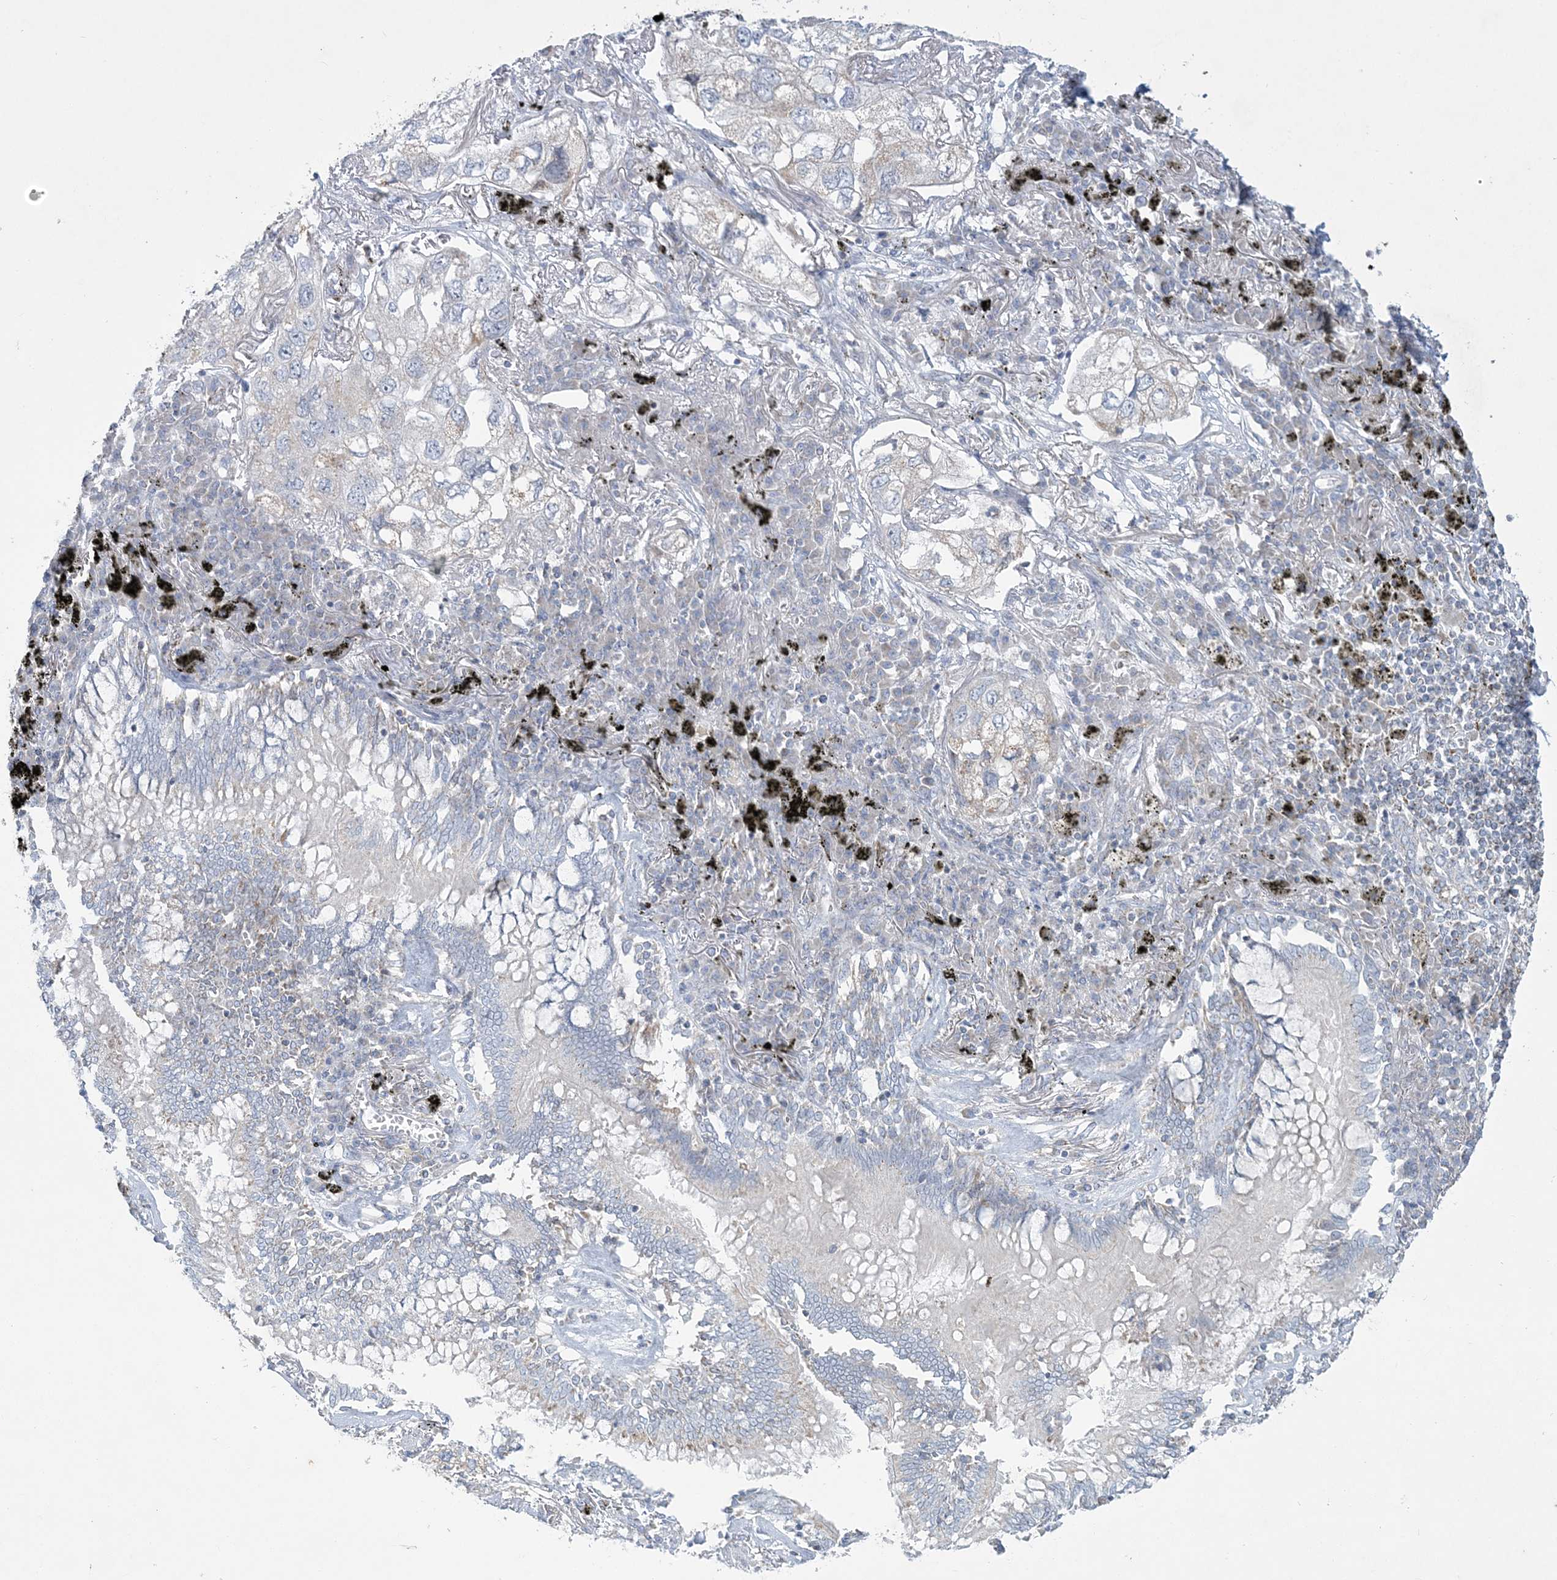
{"staining": {"intensity": "negative", "quantity": "none", "location": "none"}, "tissue": "lung cancer", "cell_type": "Tumor cells", "image_type": "cancer", "snomed": [{"axis": "morphology", "description": "Adenocarcinoma, NOS"}, {"axis": "topography", "description": "Lung"}], "caption": "Image shows no significant protein expression in tumor cells of lung adenocarcinoma.", "gene": "TBC1D7", "patient": {"sex": "male", "age": 65}}